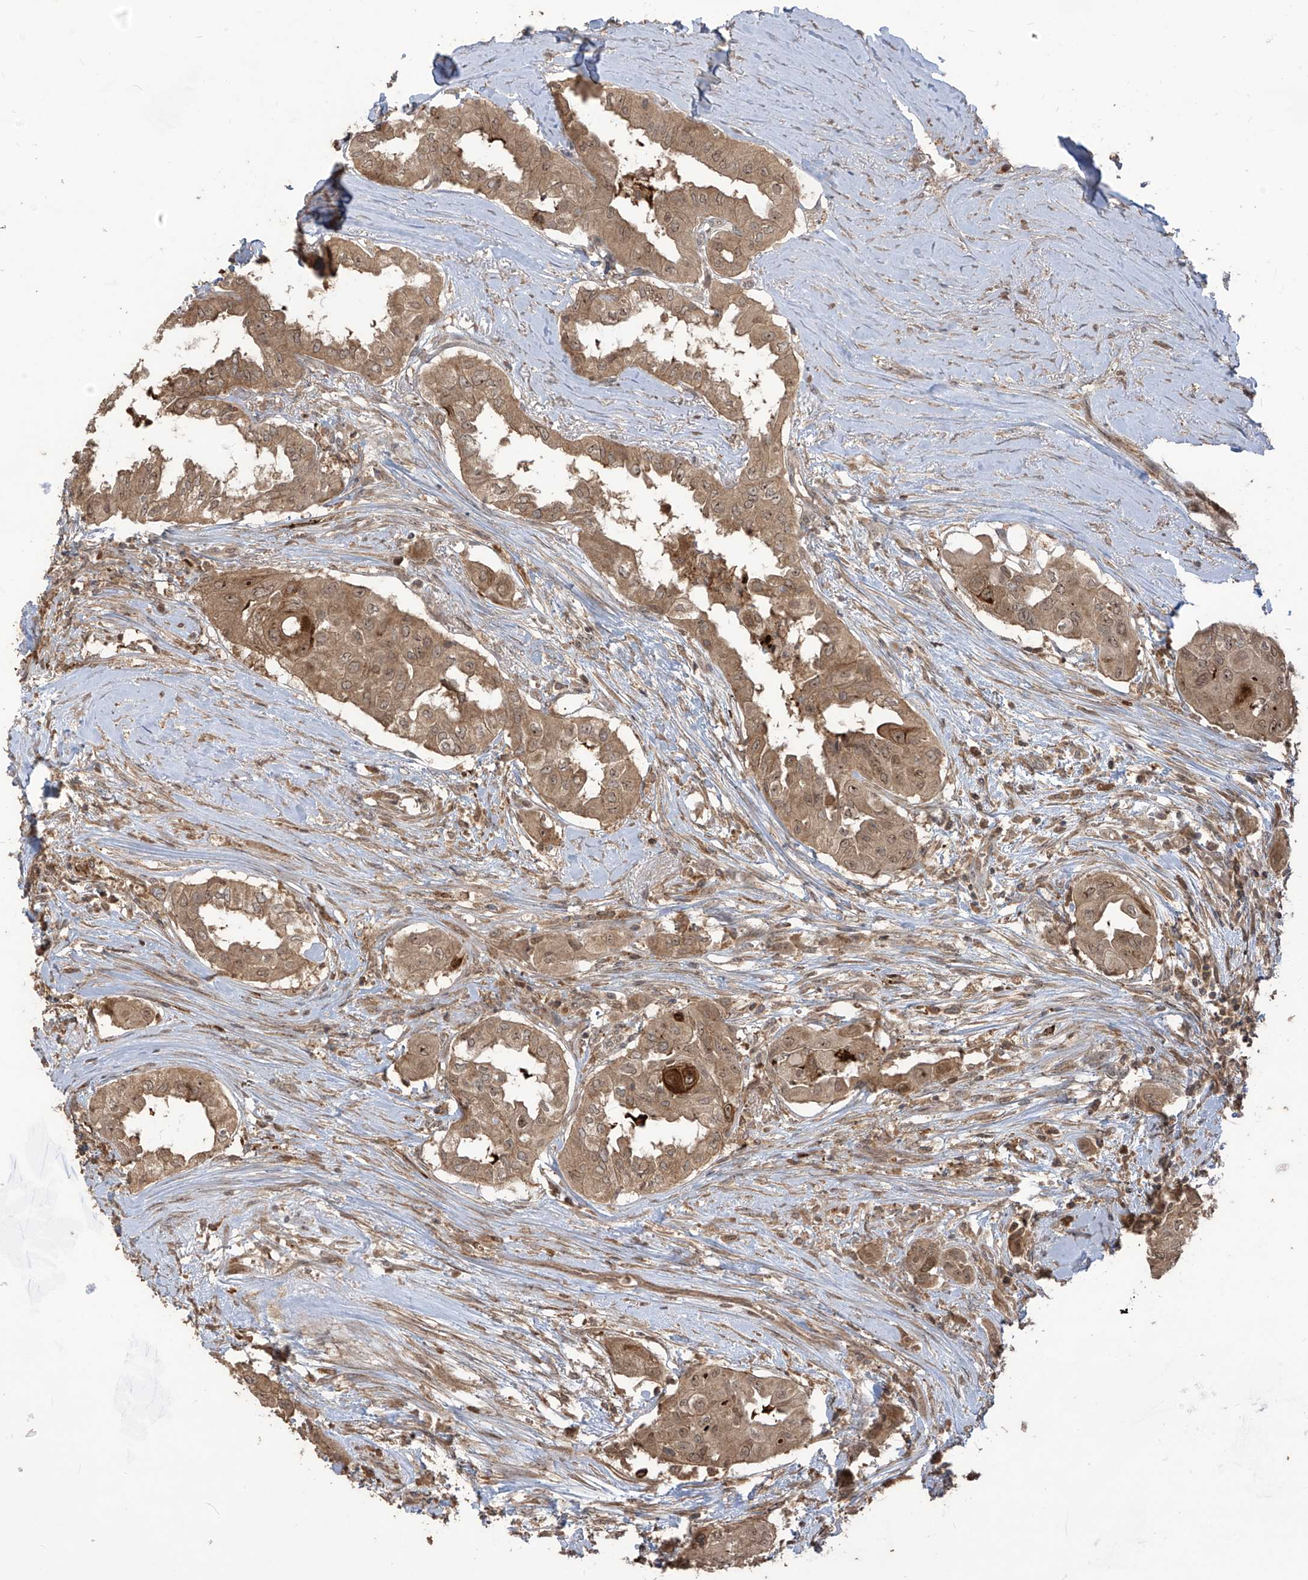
{"staining": {"intensity": "moderate", "quantity": ">75%", "location": "cytoplasmic/membranous,nuclear"}, "tissue": "thyroid cancer", "cell_type": "Tumor cells", "image_type": "cancer", "snomed": [{"axis": "morphology", "description": "Papillary adenocarcinoma, NOS"}, {"axis": "topography", "description": "Thyroid gland"}], "caption": "Immunohistochemical staining of thyroid papillary adenocarcinoma demonstrates moderate cytoplasmic/membranous and nuclear protein staining in about >75% of tumor cells.", "gene": "CARF", "patient": {"sex": "female", "age": 59}}